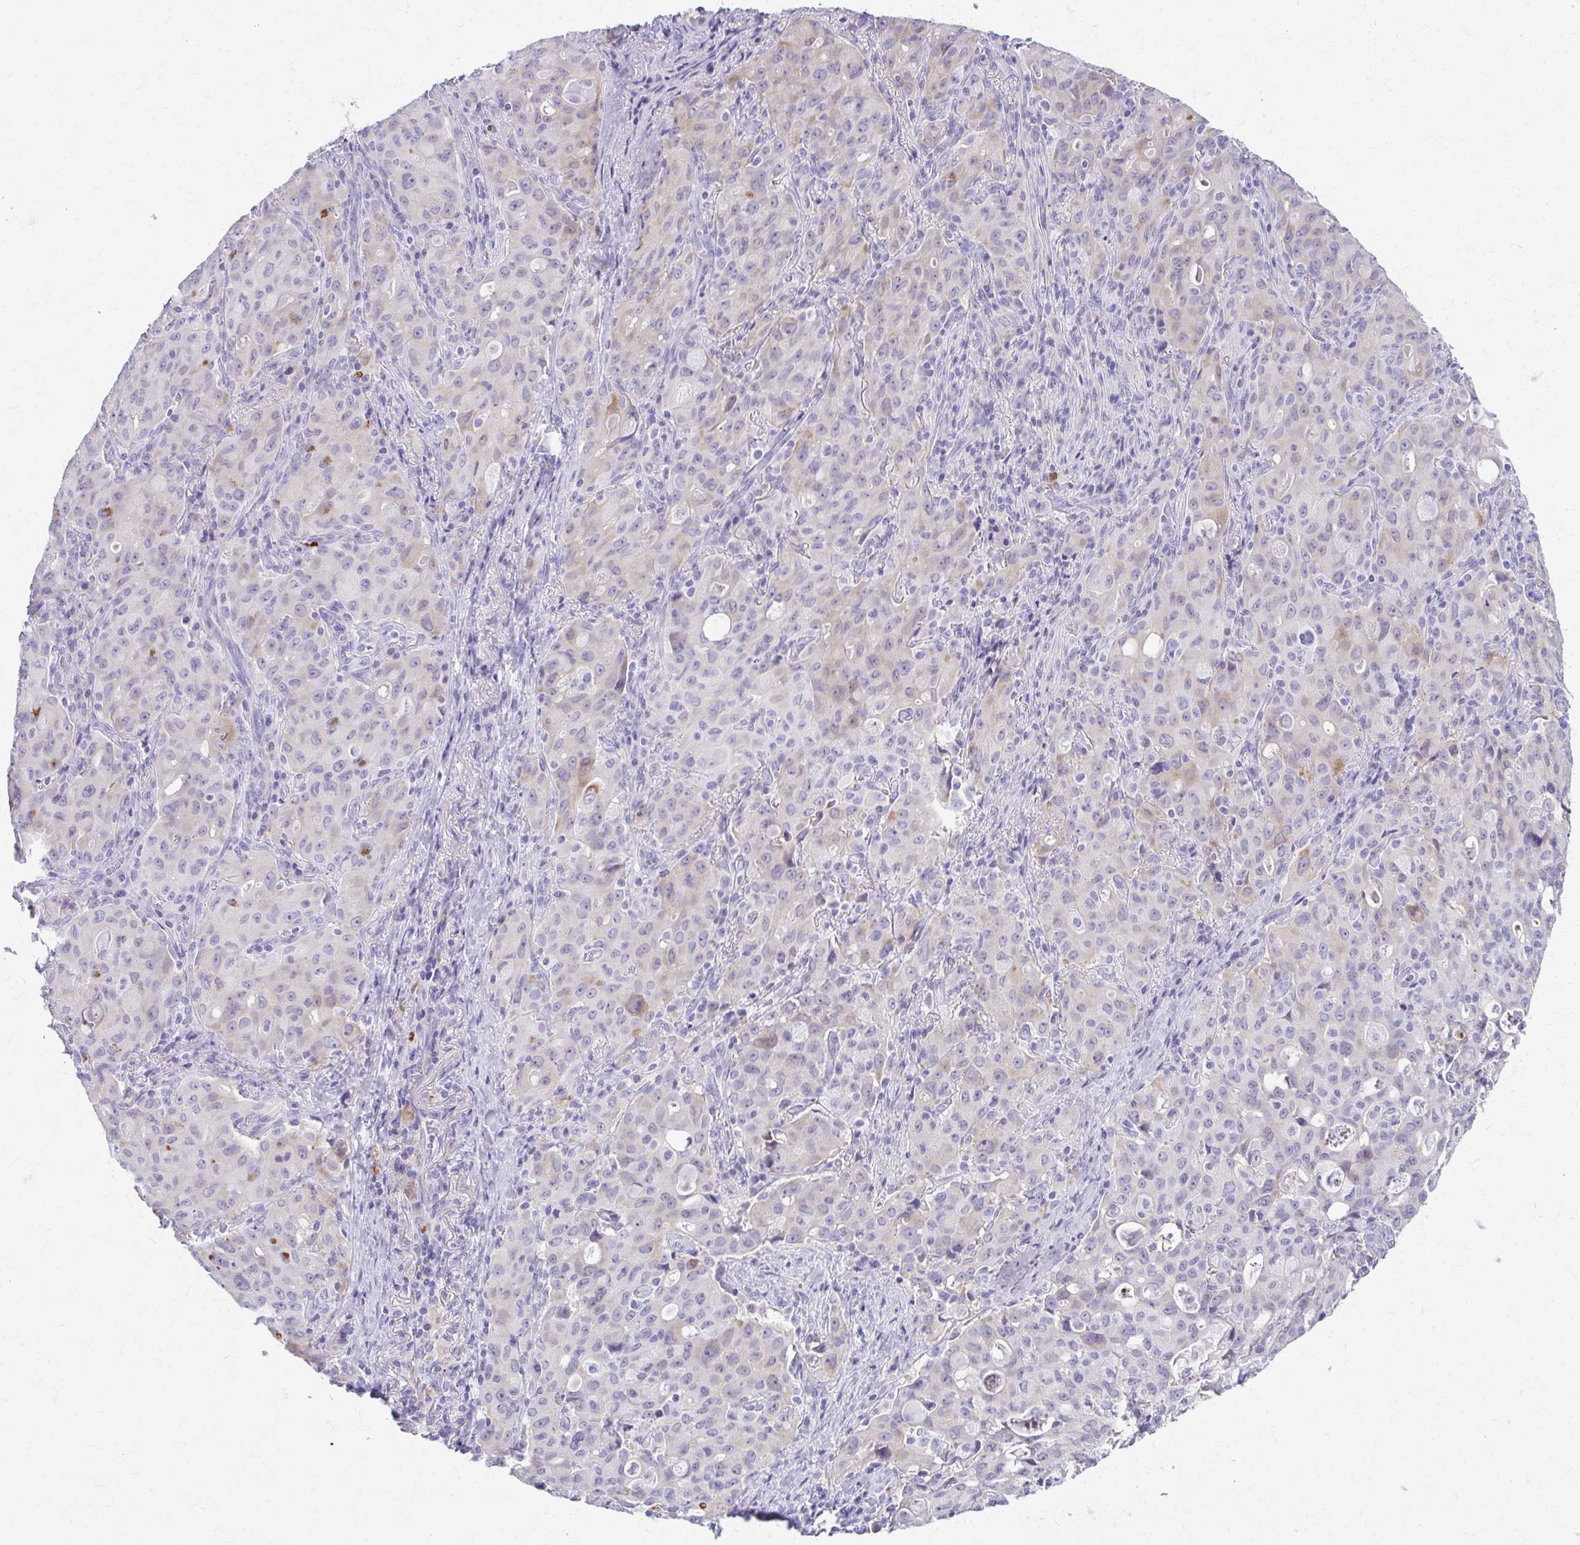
{"staining": {"intensity": "weak", "quantity": "<25%", "location": "cytoplasmic/membranous"}, "tissue": "lung cancer", "cell_type": "Tumor cells", "image_type": "cancer", "snomed": [{"axis": "morphology", "description": "Adenocarcinoma, NOS"}, {"axis": "topography", "description": "Lung"}], "caption": "This photomicrograph is of adenocarcinoma (lung) stained with IHC to label a protein in brown with the nuclei are counter-stained blue. There is no positivity in tumor cells. (Stains: DAB (3,3'-diaminobenzidine) immunohistochemistry with hematoxylin counter stain, Microscopy: brightfield microscopy at high magnification).", "gene": "OR4M1", "patient": {"sex": "female", "age": 44}}